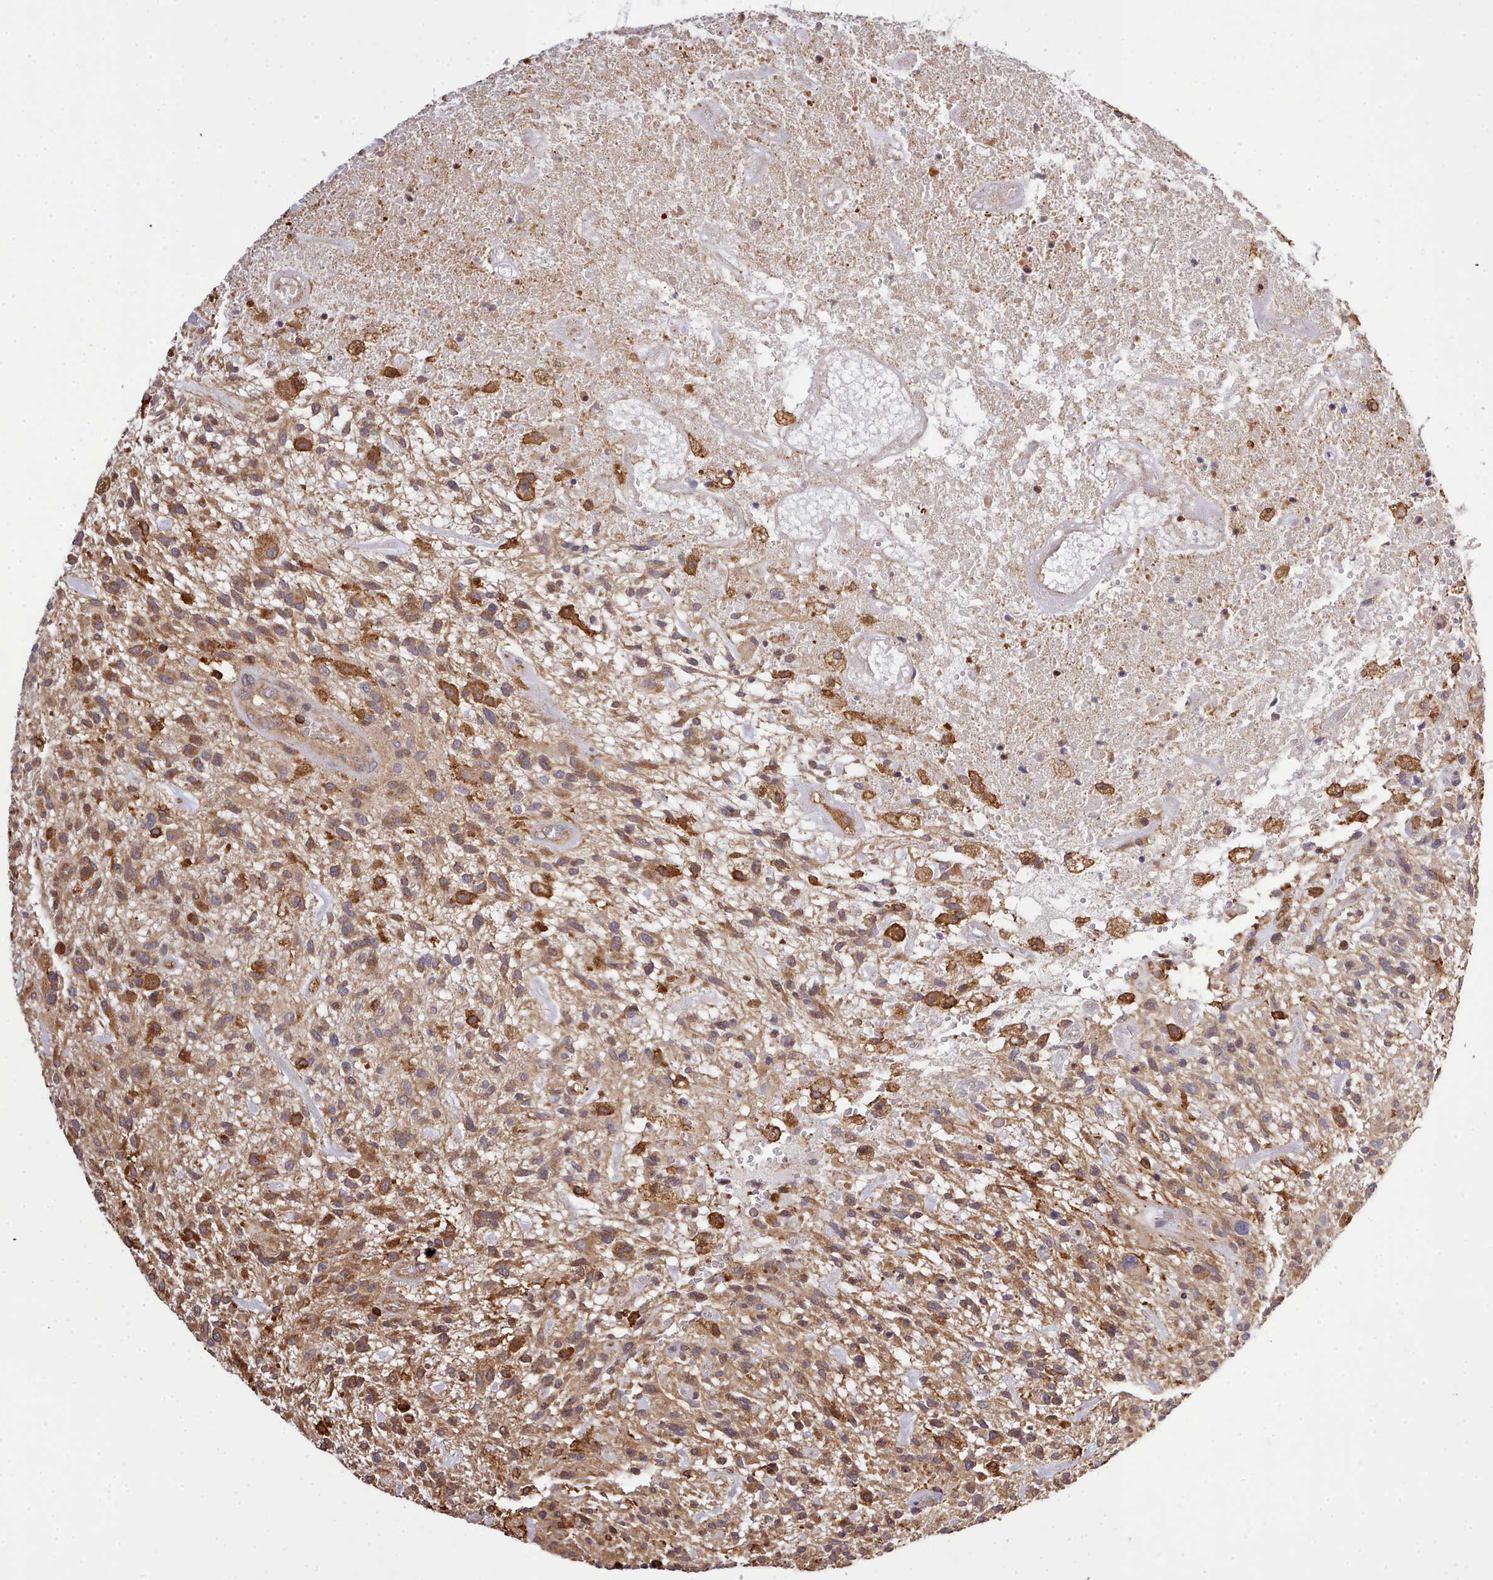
{"staining": {"intensity": "moderate", "quantity": ">75%", "location": "cytoplasmic/membranous"}, "tissue": "glioma", "cell_type": "Tumor cells", "image_type": "cancer", "snomed": [{"axis": "morphology", "description": "Glioma, malignant, High grade"}, {"axis": "topography", "description": "Brain"}], "caption": "High-power microscopy captured an immunohistochemistry micrograph of glioma, revealing moderate cytoplasmic/membranous expression in approximately >75% of tumor cells.", "gene": "CAPZA1", "patient": {"sex": "male", "age": 47}}